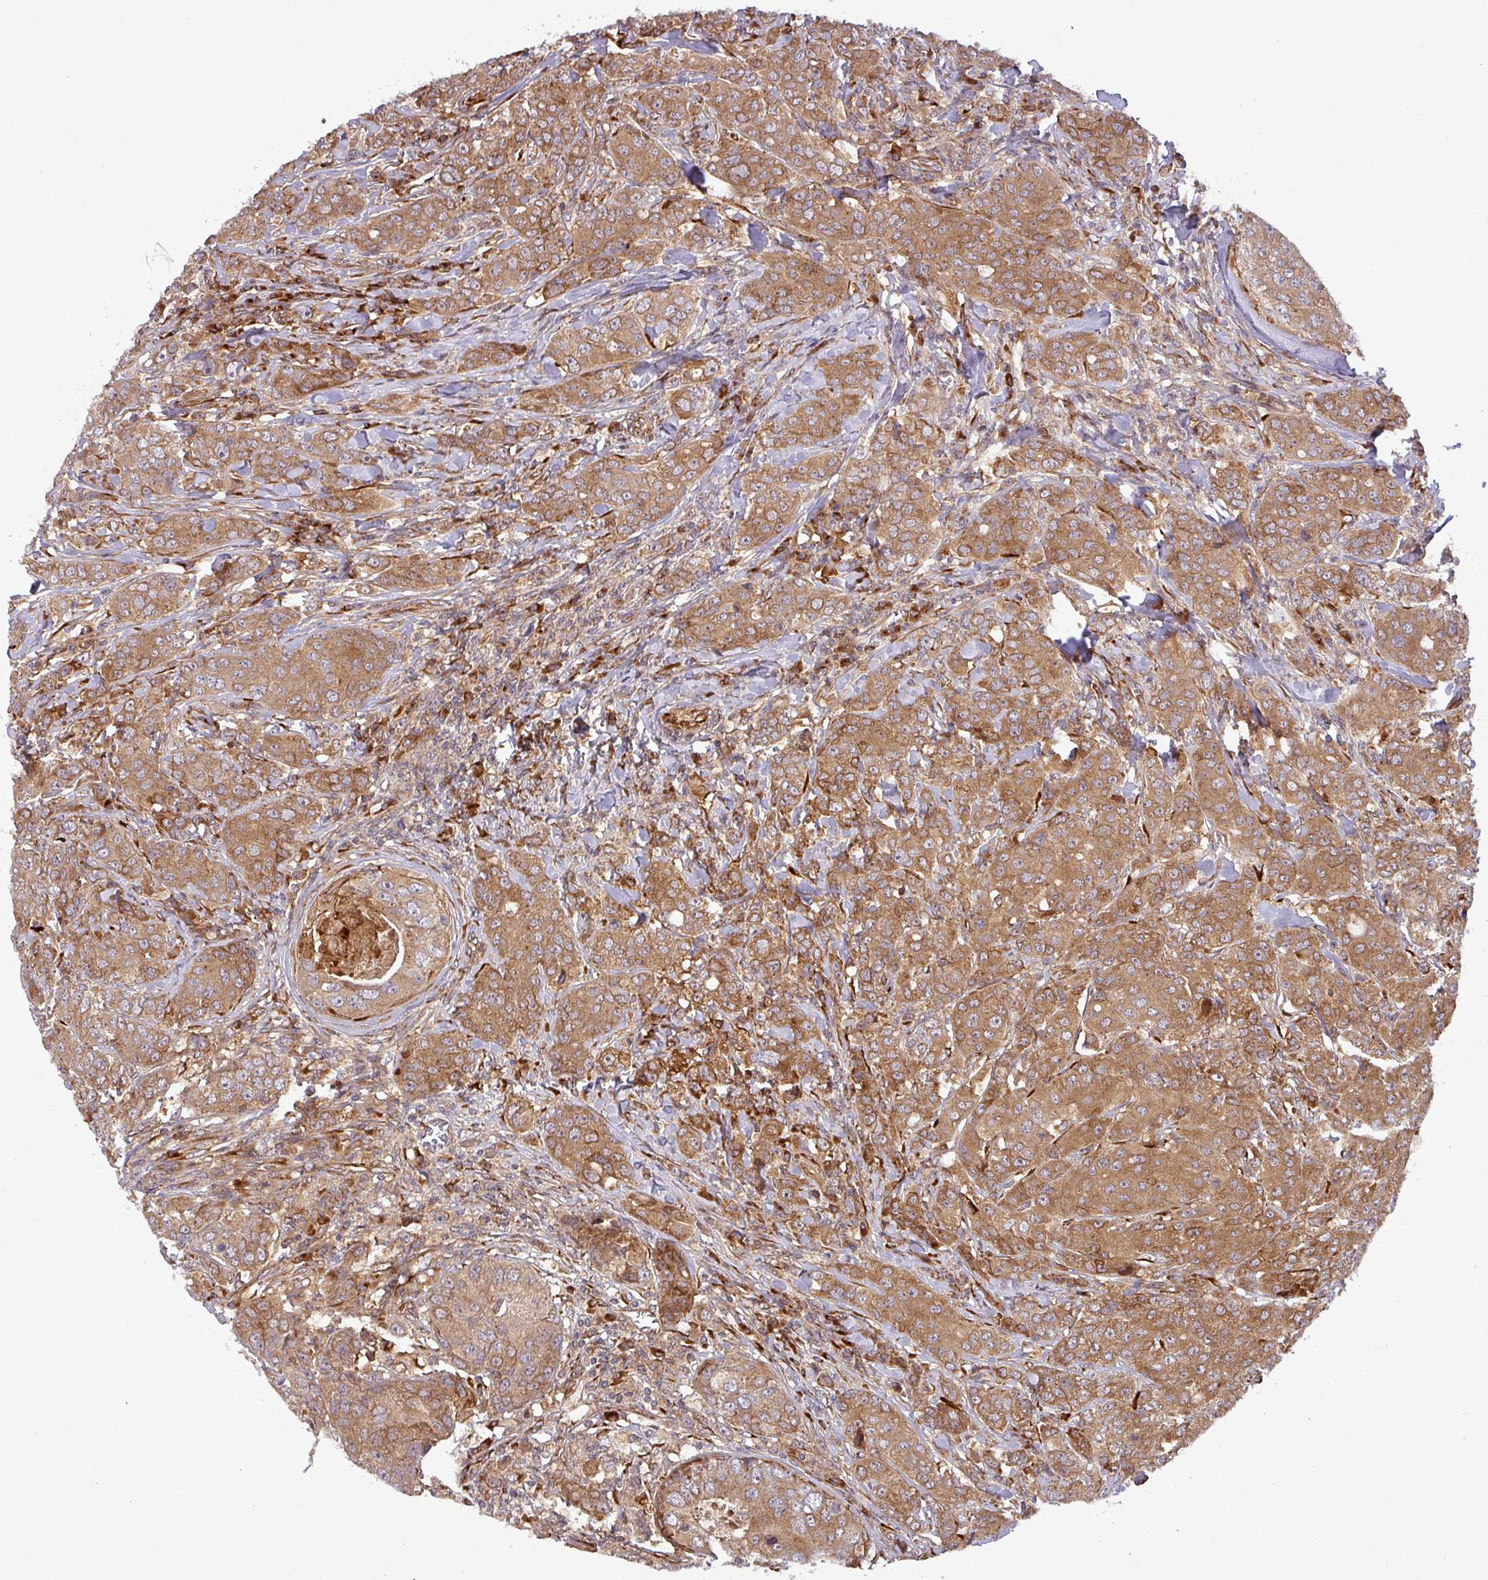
{"staining": {"intensity": "moderate", "quantity": ">75%", "location": "cytoplasmic/membranous"}, "tissue": "breast cancer", "cell_type": "Tumor cells", "image_type": "cancer", "snomed": [{"axis": "morphology", "description": "Duct carcinoma"}, {"axis": "topography", "description": "Breast"}], "caption": "Moderate cytoplasmic/membranous positivity for a protein is present in about >75% of tumor cells of breast cancer using immunohistochemistry.", "gene": "ART1", "patient": {"sex": "female", "age": 43}}